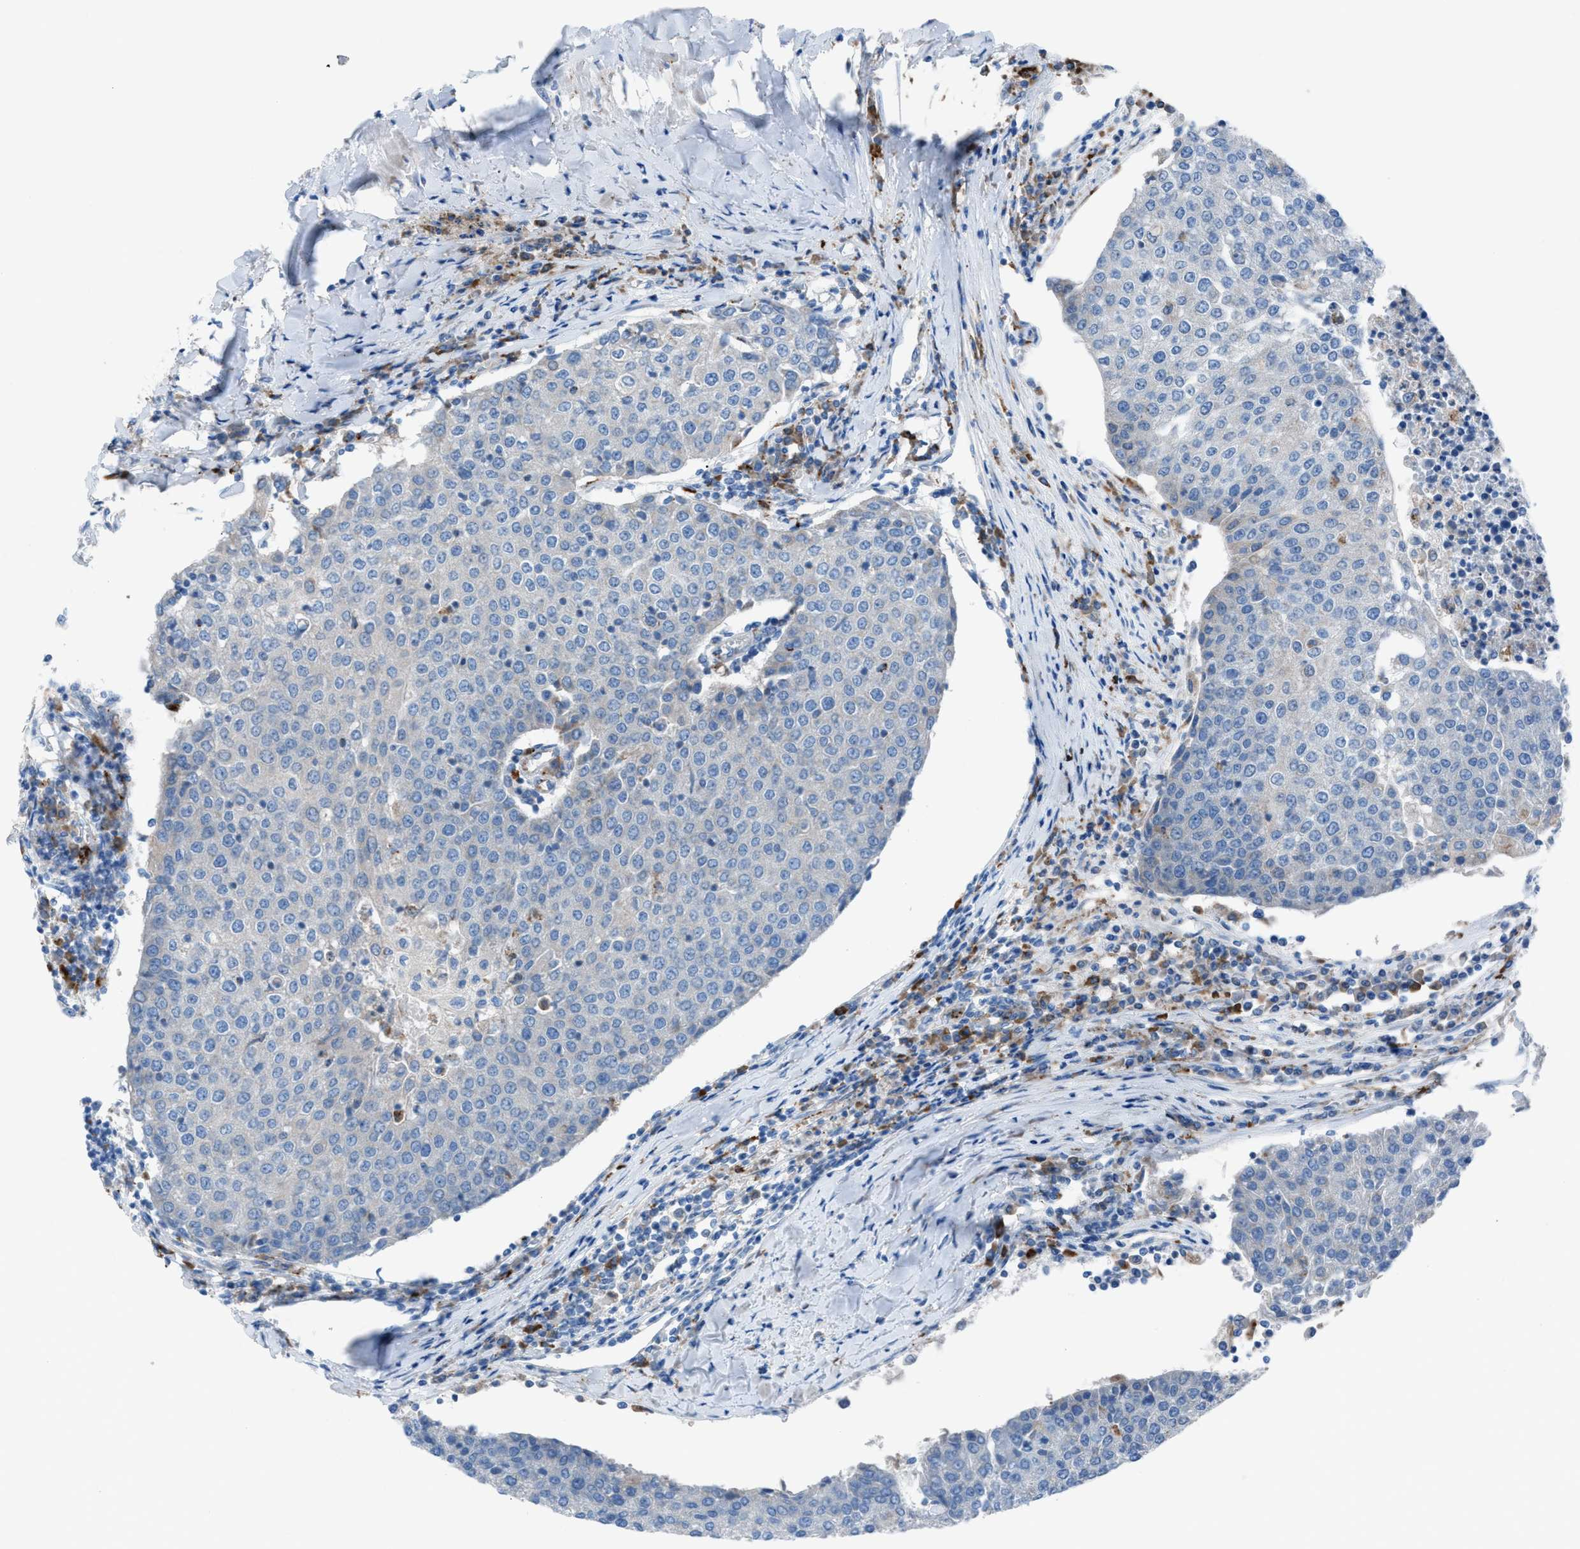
{"staining": {"intensity": "negative", "quantity": "none", "location": "none"}, "tissue": "urothelial cancer", "cell_type": "Tumor cells", "image_type": "cancer", "snomed": [{"axis": "morphology", "description": "Urothelial carcinoma, High grade"}, {"axis": "topography", "description": "Urinary bladder"}], "caption": "Urothelial cancer stained for a protein using immunohistochemistry (IHC) displays no staining tumor cells.", "gene": "CD1B", "patient": {"sex": "female", "age": 85}}